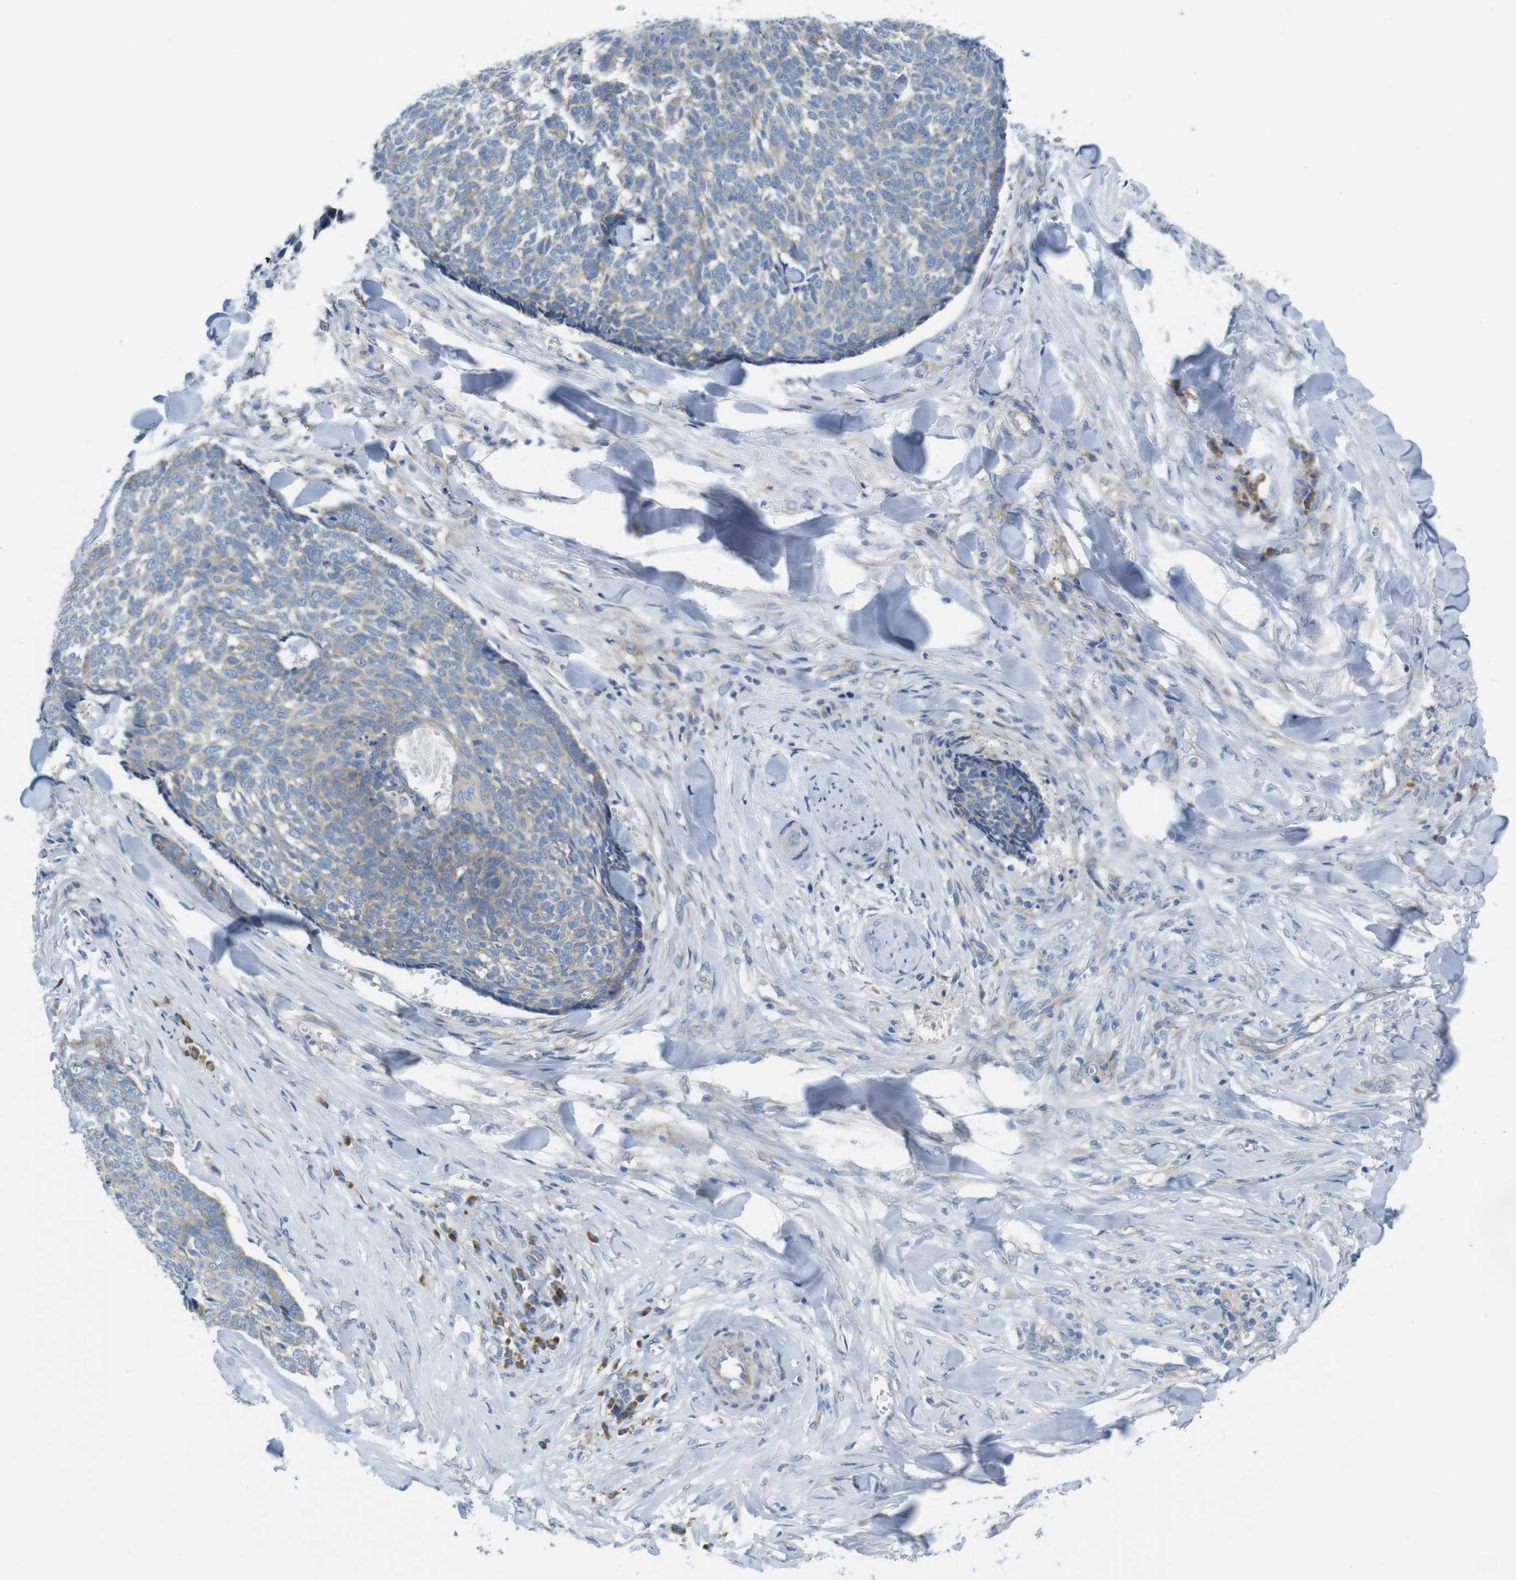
{"staining": {"intensity": "weak", "quantity": ">75%", "location": "cytoplasmic/membranous"}, "tissue": "skin cancer", "cell_type": "Tumor cells", "image_type": "cancer", "snomed": [{"axis": "morphology", "description": "Basal cell carcinoma"}, {"axis": "topography", "description": "Skin"}], "caption": "A brown stain shows weak cytoplasmic/membranous staining of a protein in human skin basal cell carcinoma tumor cells.", "gene": "TMEM234", "patient": {"sex": "male", "age": 84}}